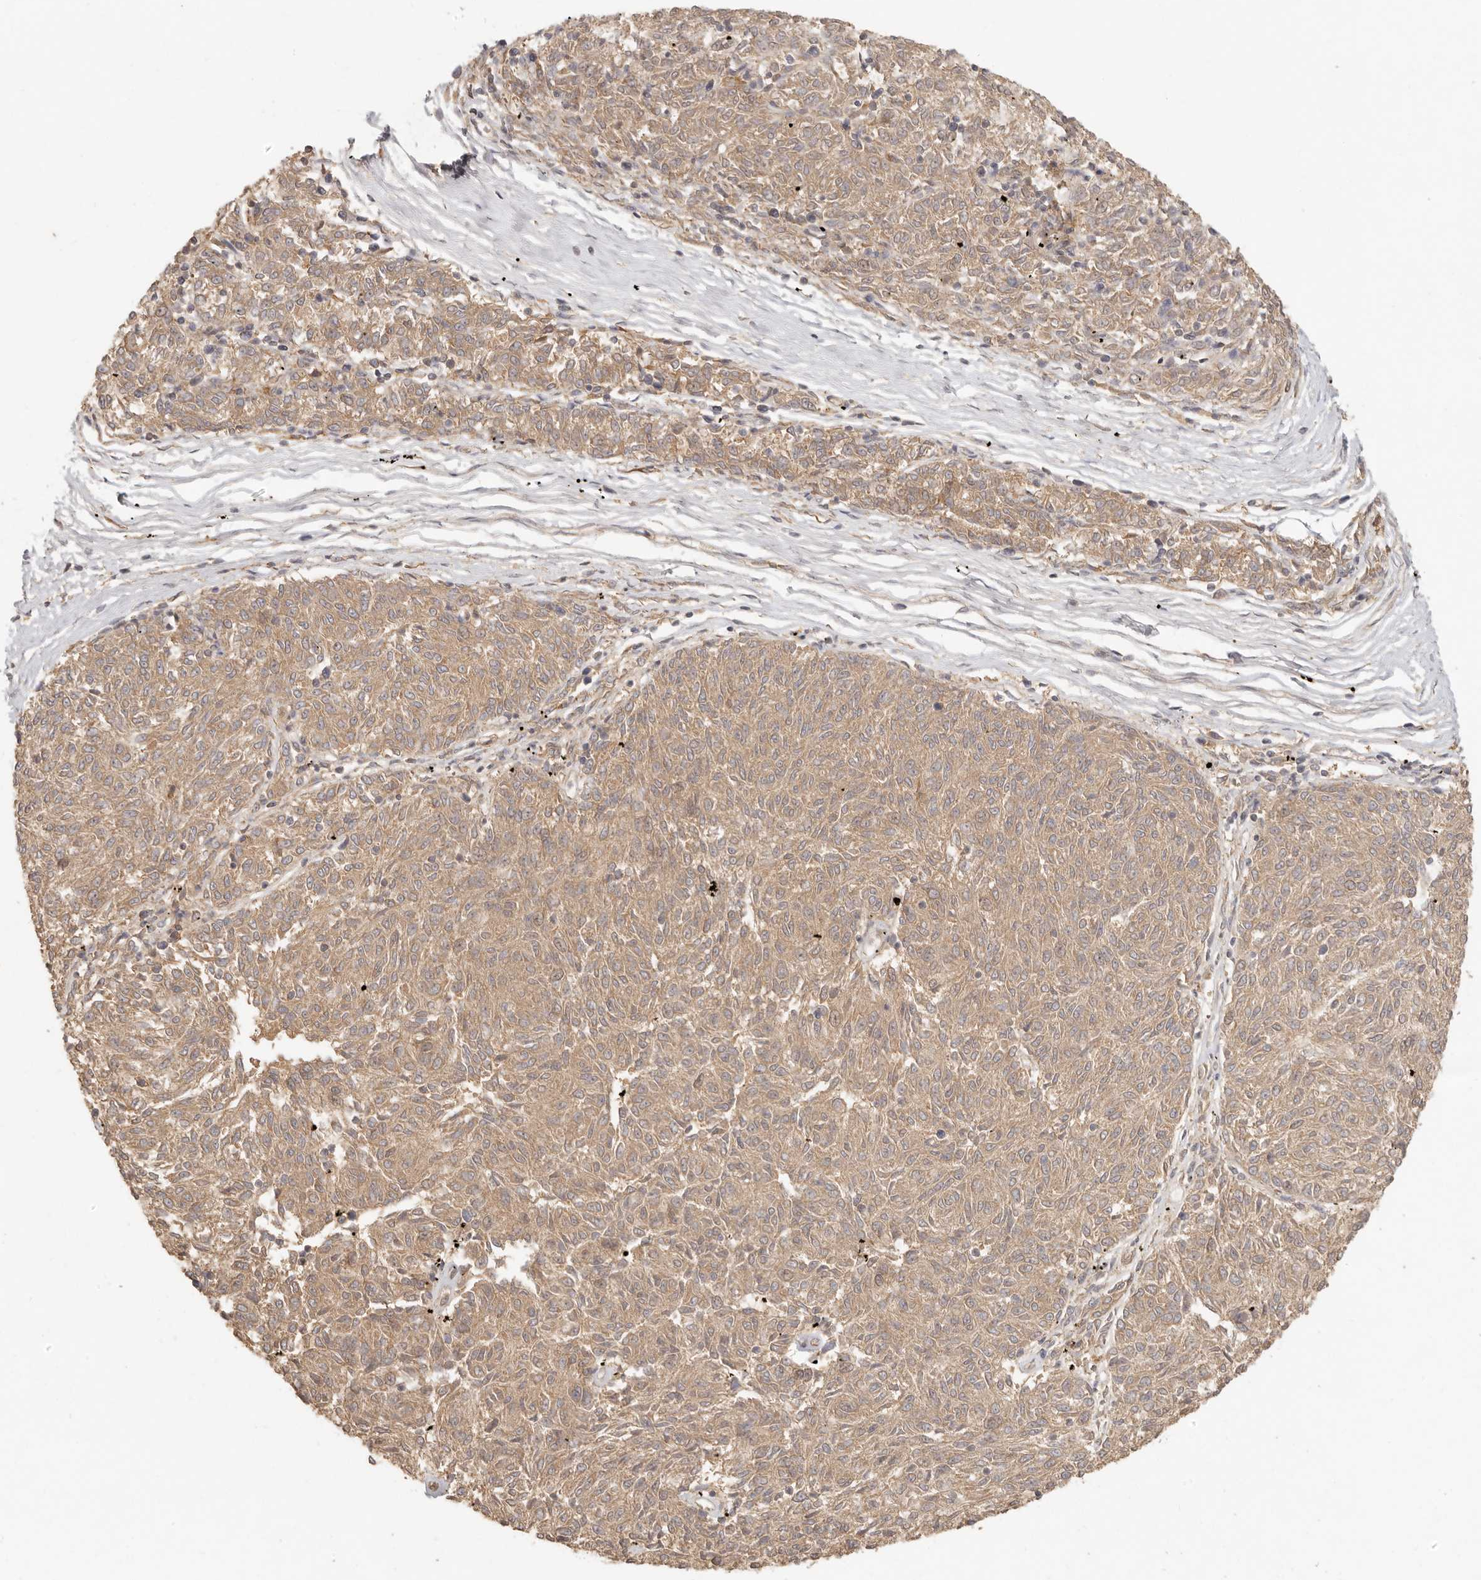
{"staining": {"intensity": "moderate", "quantity": ">75%", "location": "cytoplasmic/membranous"}, "tissue": "melanoma", "cell_type": "Tumor cells", "image_type": "cancer", "snomed": [{"axis": "morphology", "description": "Malignant melanoma, NOS"}, {"axis": "topography", "description": "Skin"}], "caption": "Tumor cells demonstrate moderate cytoplasmic/membranous positivity in about >75% of cells in melanoma. (IHC, brightfield microscopy, high magnification).", "gene": "VIPR1", "patient": {"sex": "female", "age": 72}}